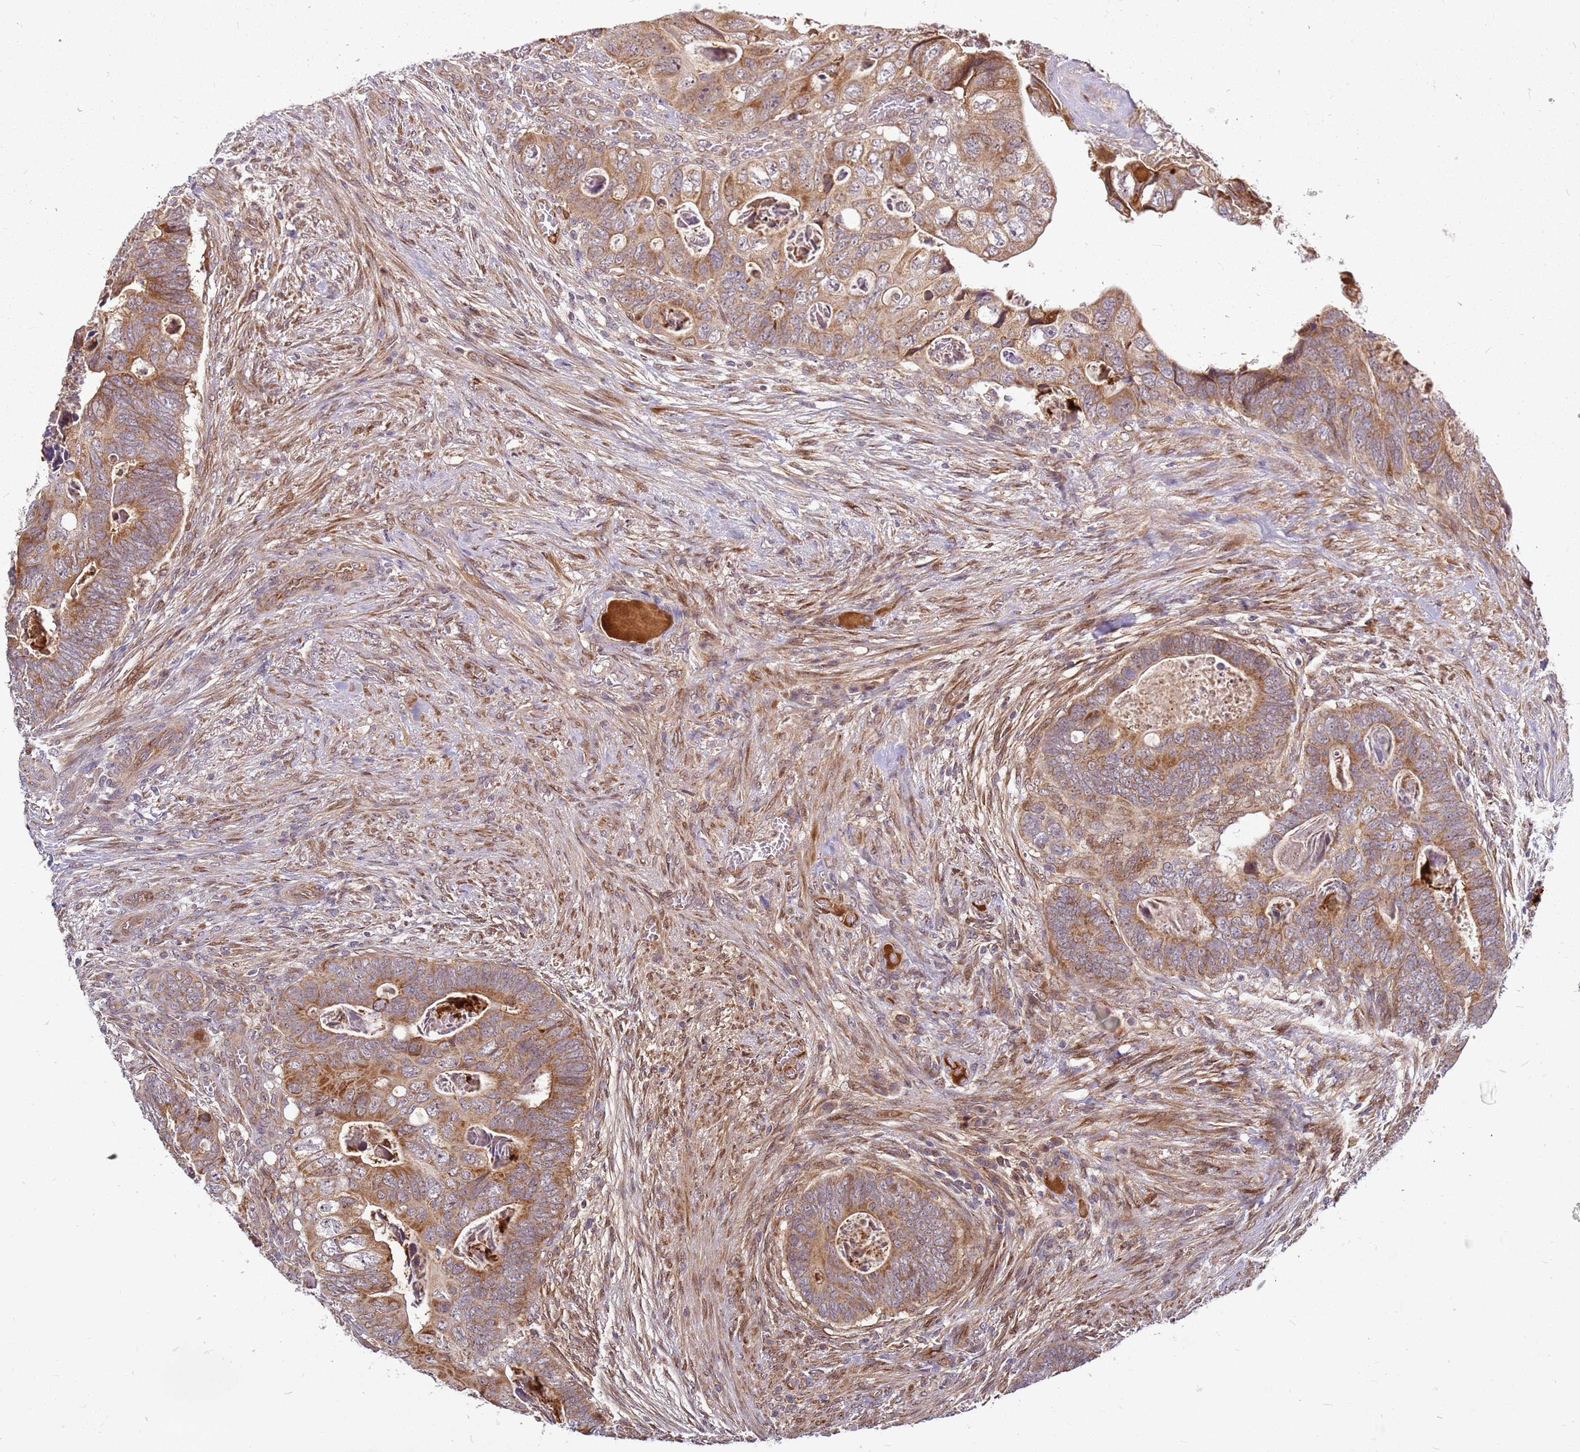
{"staining": {"intensity": "moderate", "quantity": ">75%", "location": "cytoplasmic/membranous"}, "tissue": "colorectal cancer", "cell_type": "Tumor cells", "image_type": "cancer", "snomed": [{"axis": "morphology", "description": "Adenocarcinoma, NOS"}, {"axis": "topography", "description": "Rectum"}], "caption": "Human colorectal cancer stained with a protein marker demonstrates moderate staining in tumor cells.", "gene": "CCDC159", "patient": {"sex": "female", "age": 78}}